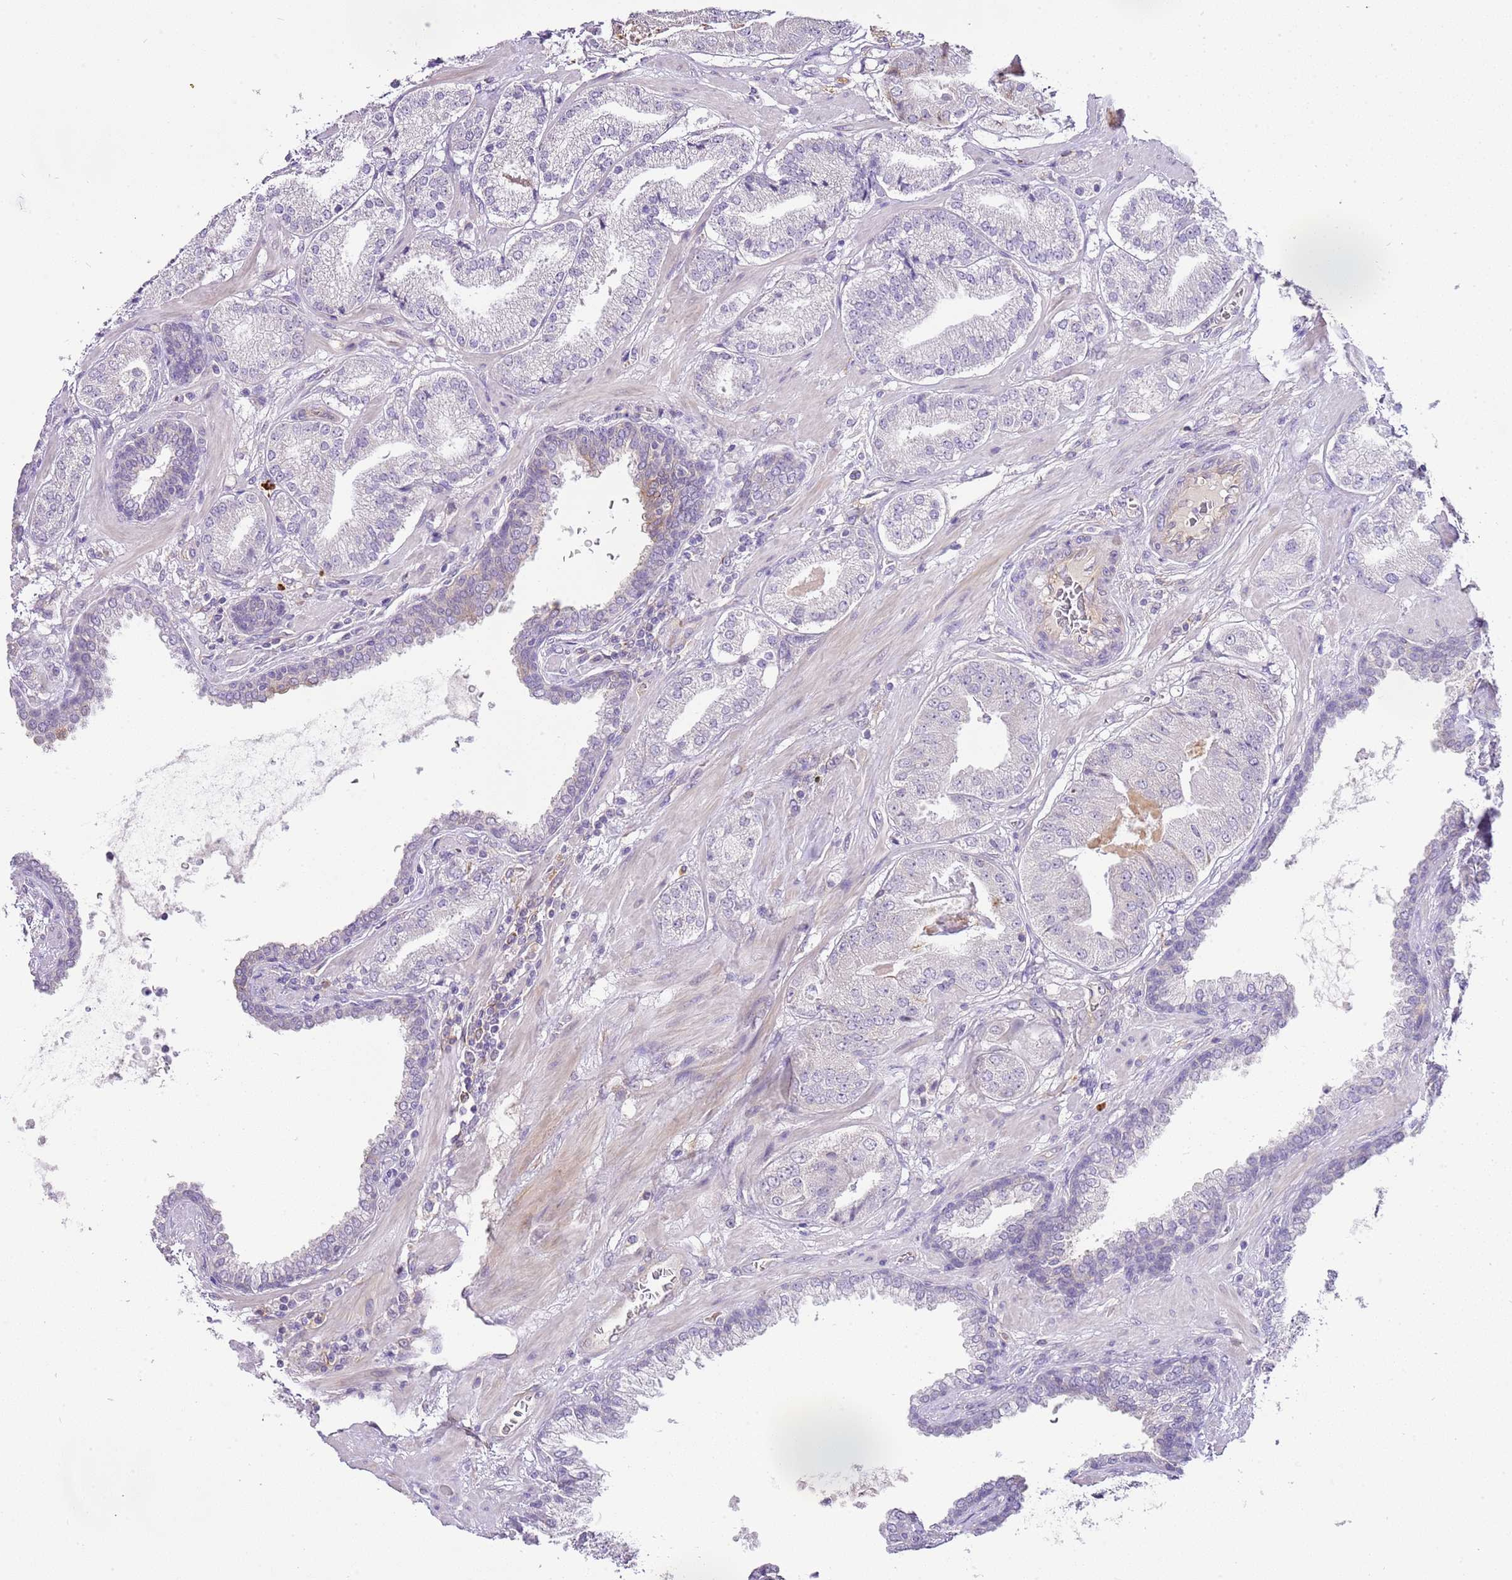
{"staining": {"intensity": "negative", "quantity": "none", "location": "none"}, "tissue": "prostate cancer", "cell_type": "Tumor cells", "image_type": "cancer", "snomed": [{"axis": "morphology", "description": "Adenocarcinoma, High grade"}, {"axis": "topography", "description": "Prostate"}], "caption": "A high-resolution photomicrograph shows immunohistochemistry (IHC) staining of adenocarcinoma (high-grade) (prostate), which displays no significant staining in tumor cells.", "gene": "RFK", "patient": {"sex": "male", "age": 63}}